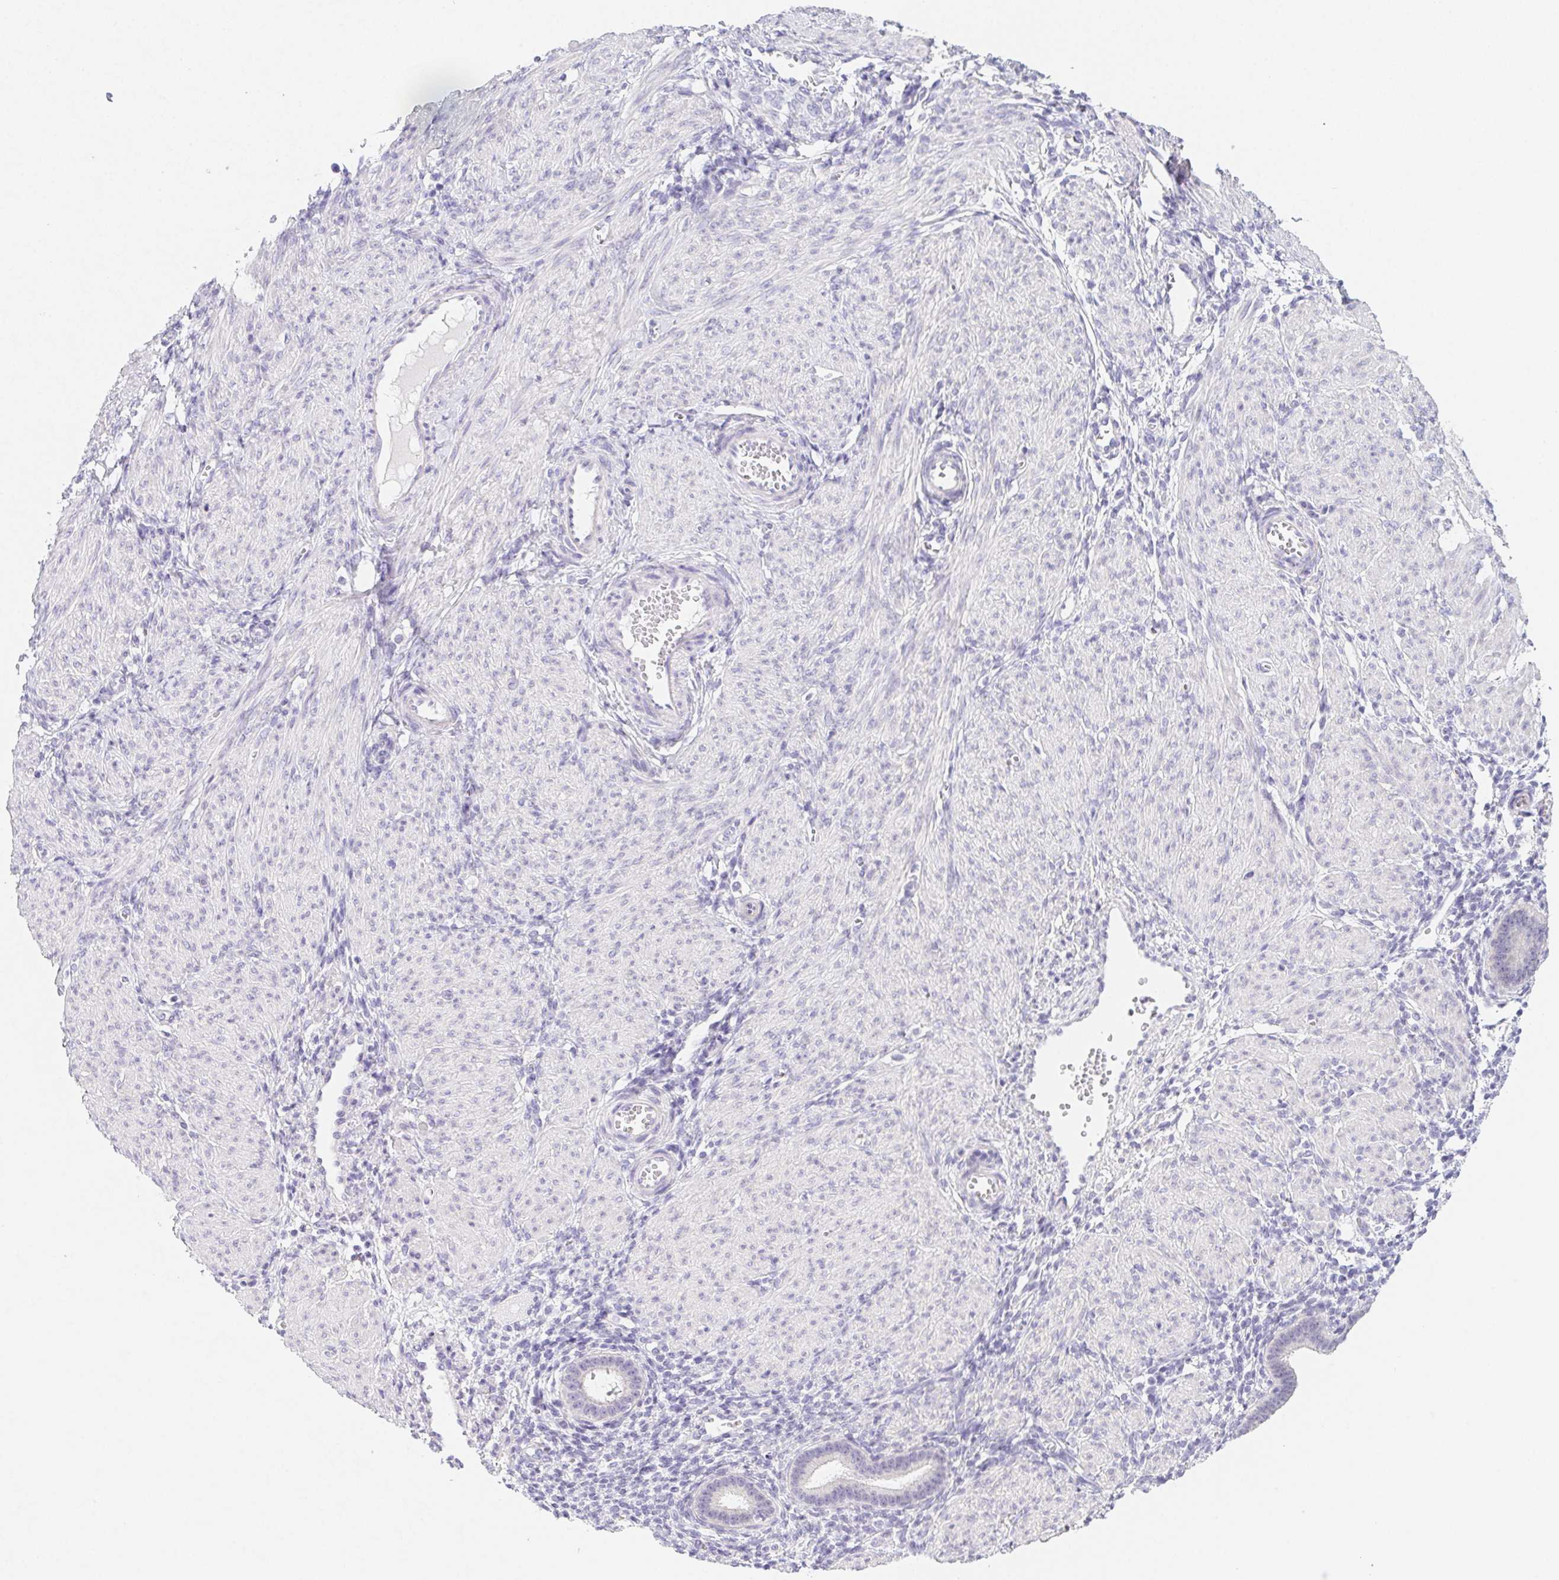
{"staining": {"intensity": "negative", "quantity": "none", "location": "none"}, "tissue": "endometrium", "cell_type": "Cells in endometrial stroma", "image_type": "normal", "snomed": [{"axis": "morphology", "description": "Normal tissue, NOS"}, {"axis": "topography", "description": "Endometrium"}], "caption": "The image exhibits no significant expression in cells in endometrial stroma of endometrium. (DAB (3,3'-diaminobenzidine) immunohistochemistry (IHC) visualized using brightfield microscopy, high magnification).", "gene": "ZBBX", "patient": {"sex": "female", "age": 36}}